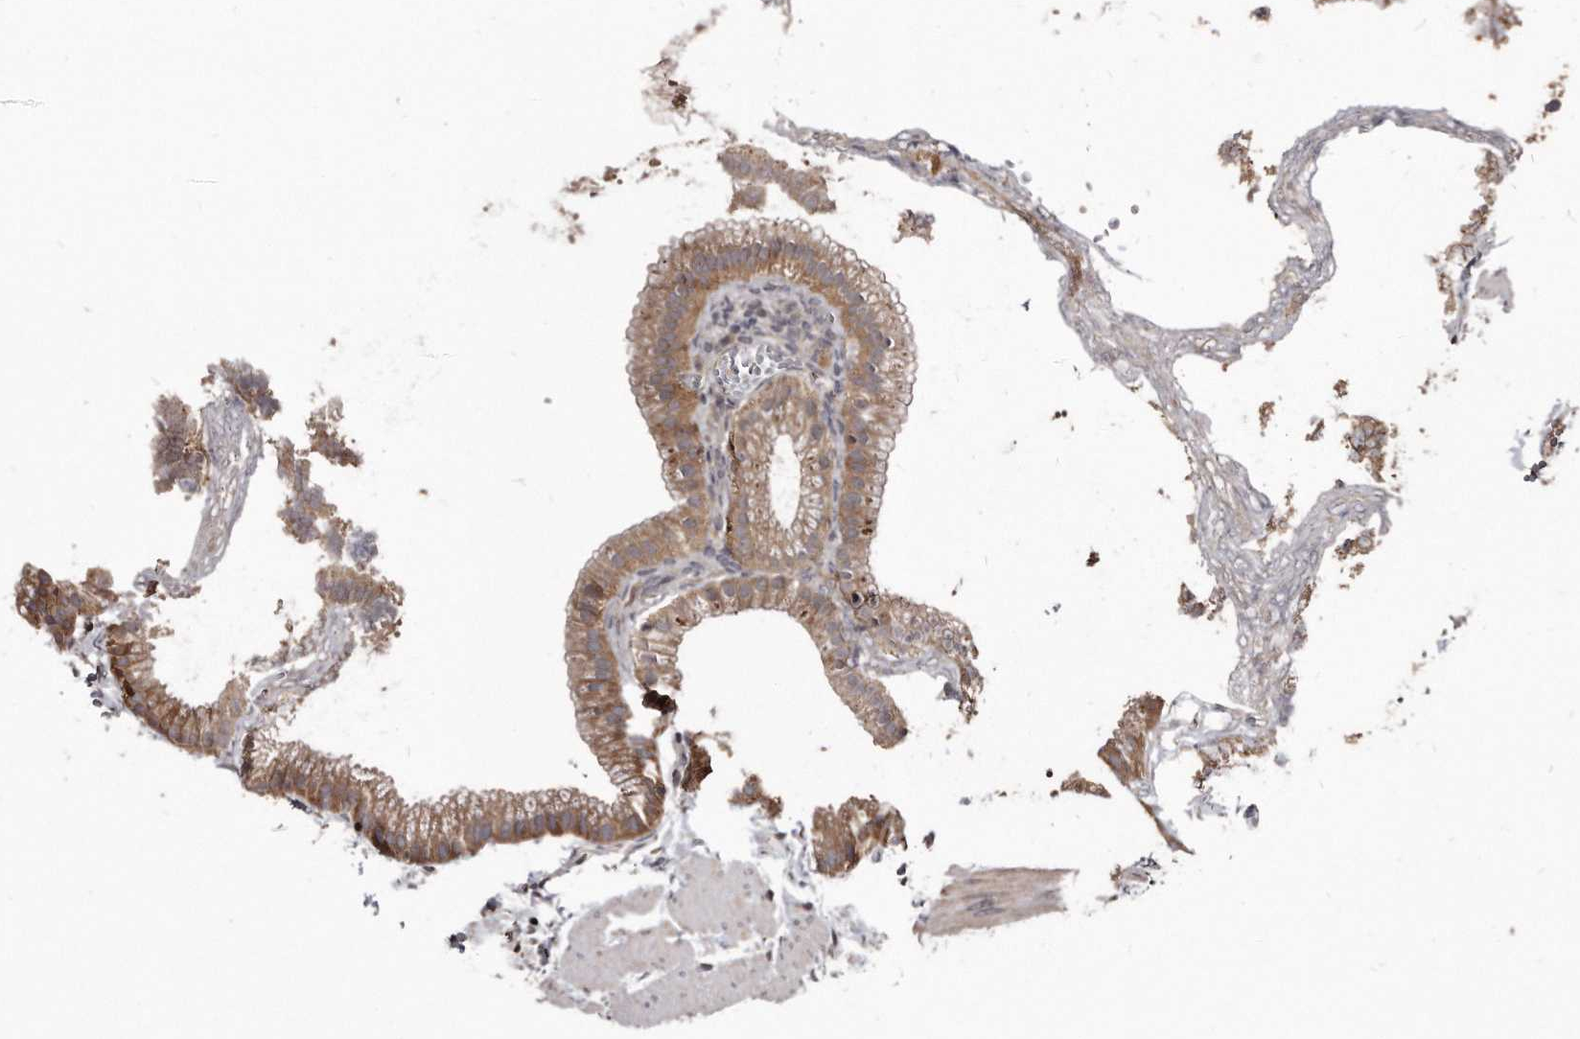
{"staining": {"intensity": "moderate", "quantity": ">75%", "location": "cytoplasmic/membranous"}, "tissue": "gallbladder", "cell_type": "Glandular cells", "image_type": "normal", "snomed": [{"axis": "morphology", "description": "Normal tissue, NOS"}, {"axis": "topography", "description": "Gallbladder"}], "caption": "Human gallbladder stained with a brown dye displays moderate cytoplasmic/membranous positive positivity in approximately >75% of glandular cells.", "gene": "FAM136A", "patient": {"sex": "male", "age": 38}}